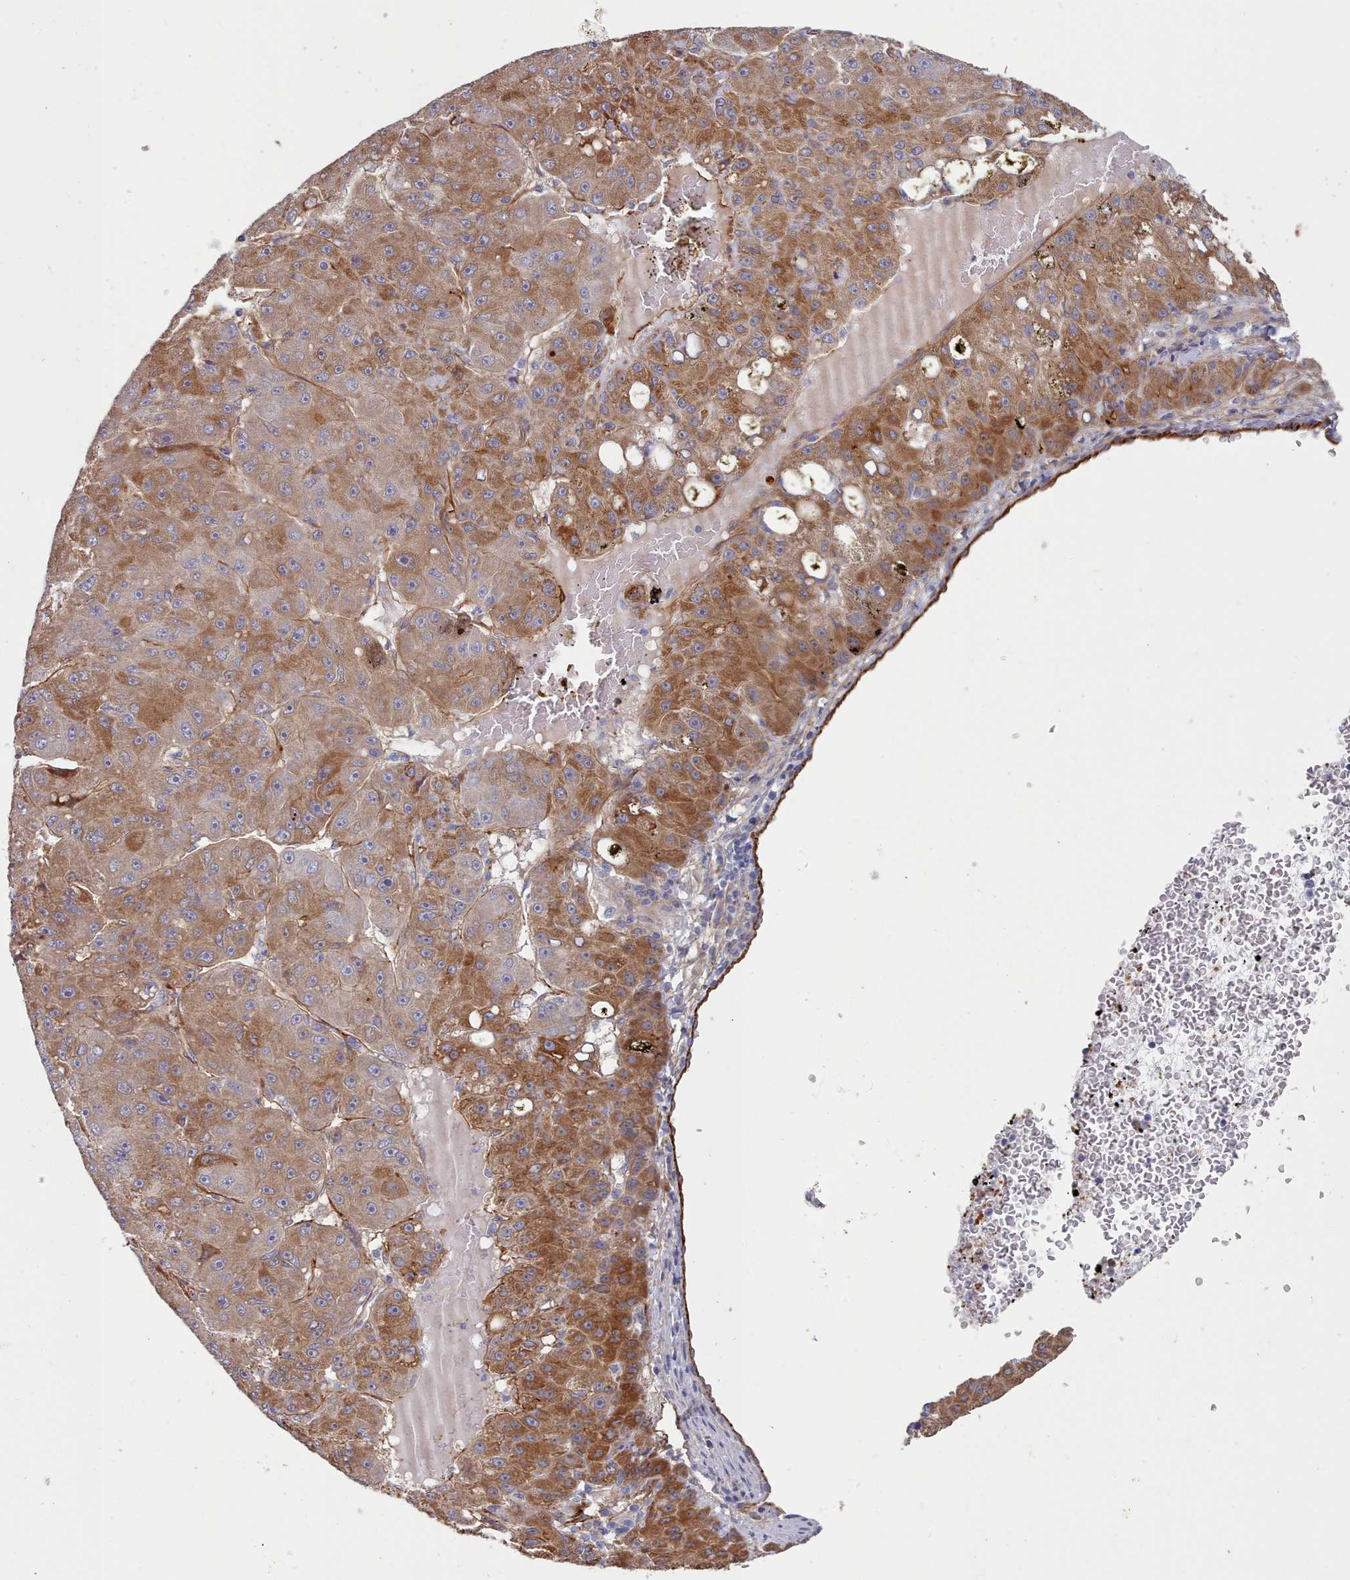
{"staining": {"intensity": "moderate", "quantity": "25%-75%", "location": "cytoplasmic/membranous"}, "tissue": "liver cancer", "cell_type": "Tumor cells", "image_type": "cancer", "snomed": [{"axis": "morphology", "description": "Carcinoma, Hepatocellular, NOS"}, {"axis": "topography", "description": "Liver"}], "caption": "This image shows liver hepatocellular carcinoma stained with immunohistochemistry to label a protein in brown. The cytoplasmic/membranous of tumor cells show moderate positivity for the protein. Nuclei are counter-stained blue.", "gene": "G6PC1", "patient": {"sex": "male", "age": 67}}